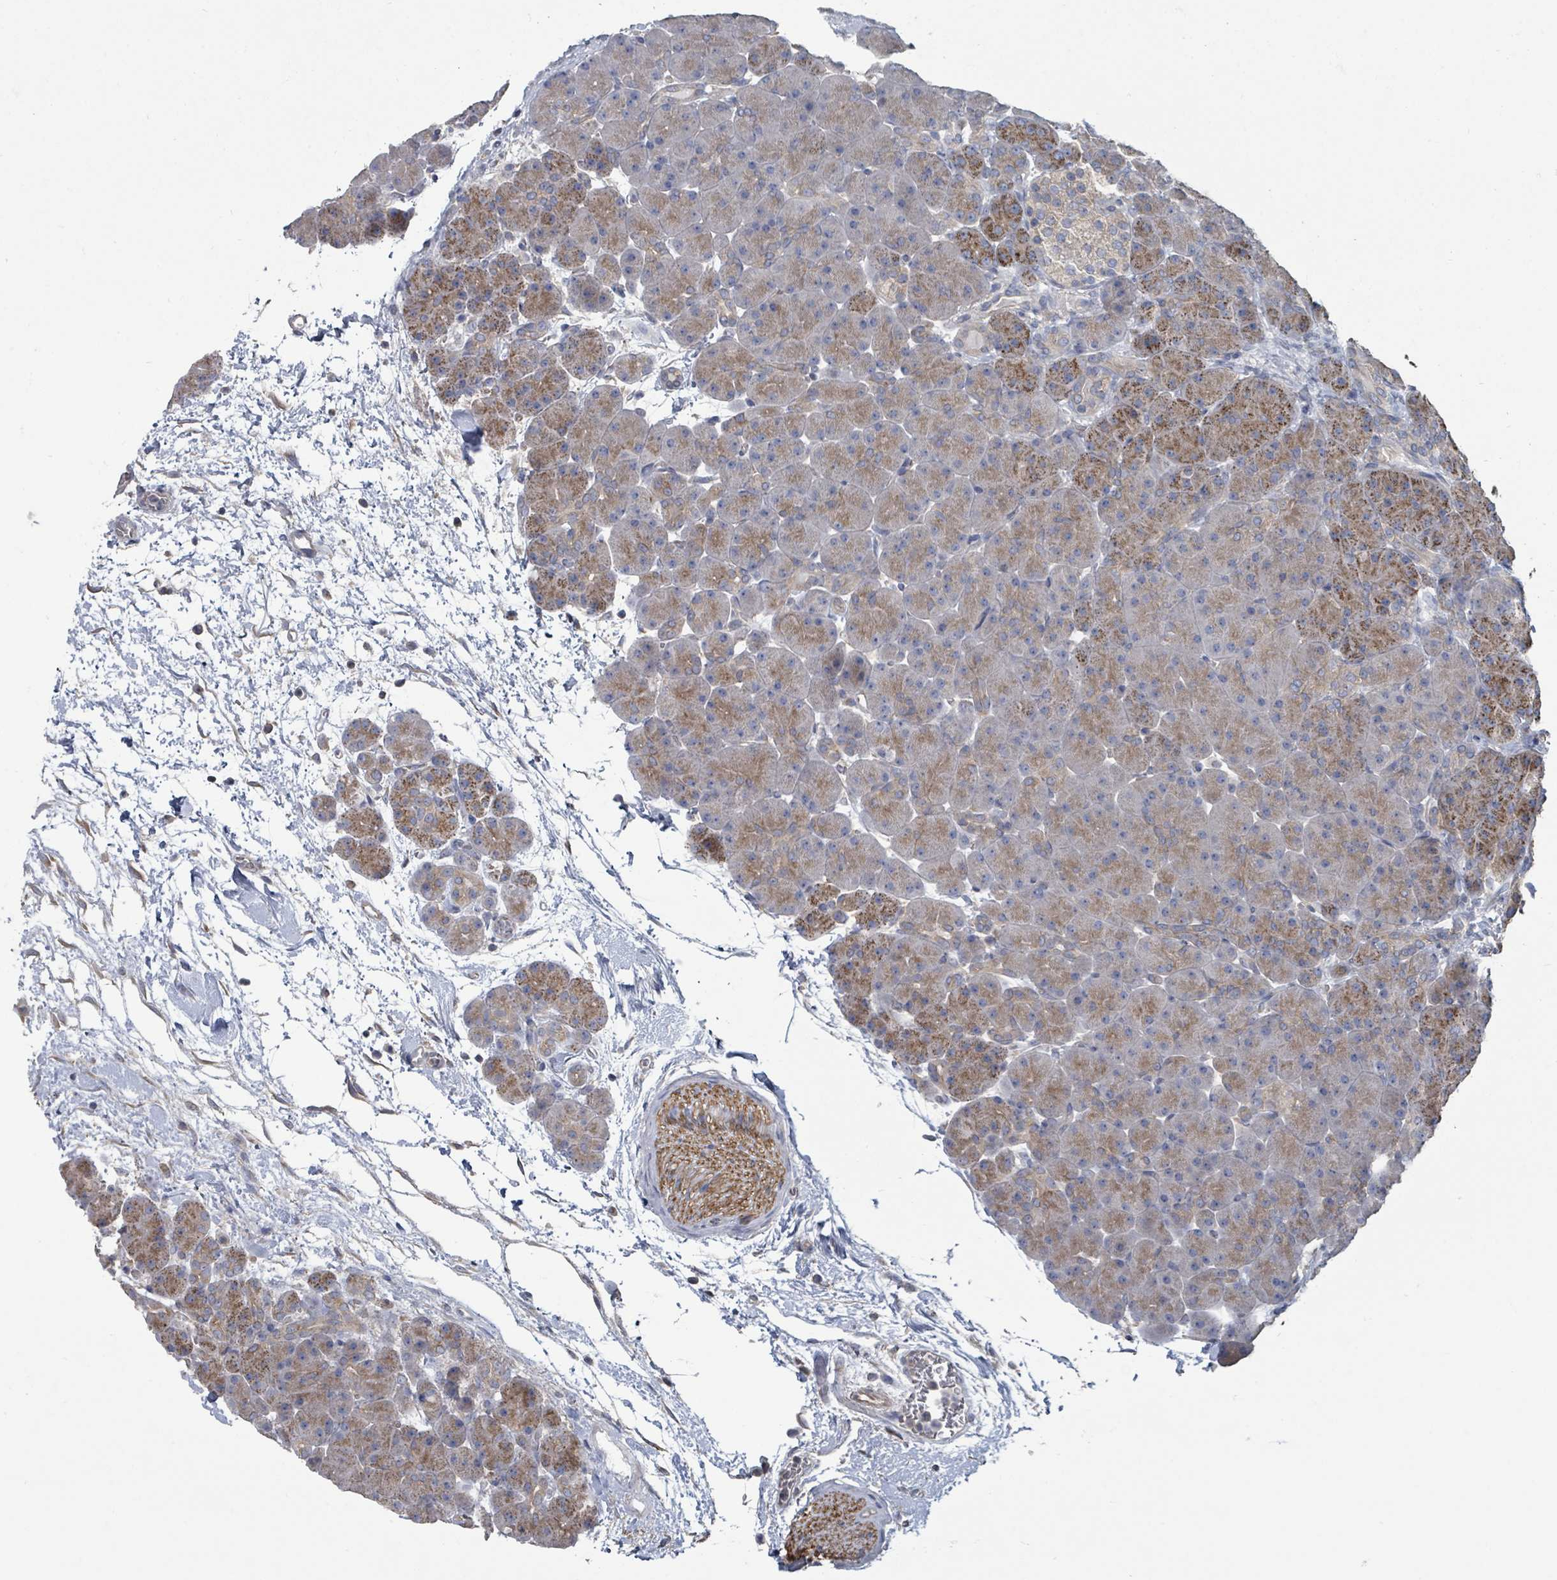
{"staining": {"intensity": "moderate", "quantity": "25%-75%", "location": "cytoplasmic/membranous"}, "tissue": "pancreas", "cell_type": "Exocrine glandular cells", "image_type": "normal", "snomed": [{"axis": "morphology", "description": "Normal tissue, NOS"}, {"axis": "topography", "description": "Pancreas"}], "caption": "High-magnification brightfield microscopy of unremarkable pancreas stained with DAB (brown) and counterstained with hematoxylin (blue). exocrine glandular cells exhibit moderate cytoplasmic/membranous staining is identified in approximately25%-75% of cells. Nuclei are stained in blue.", "gene": "SLC9A7", "patient": {"sex": "male", "age": 66}}